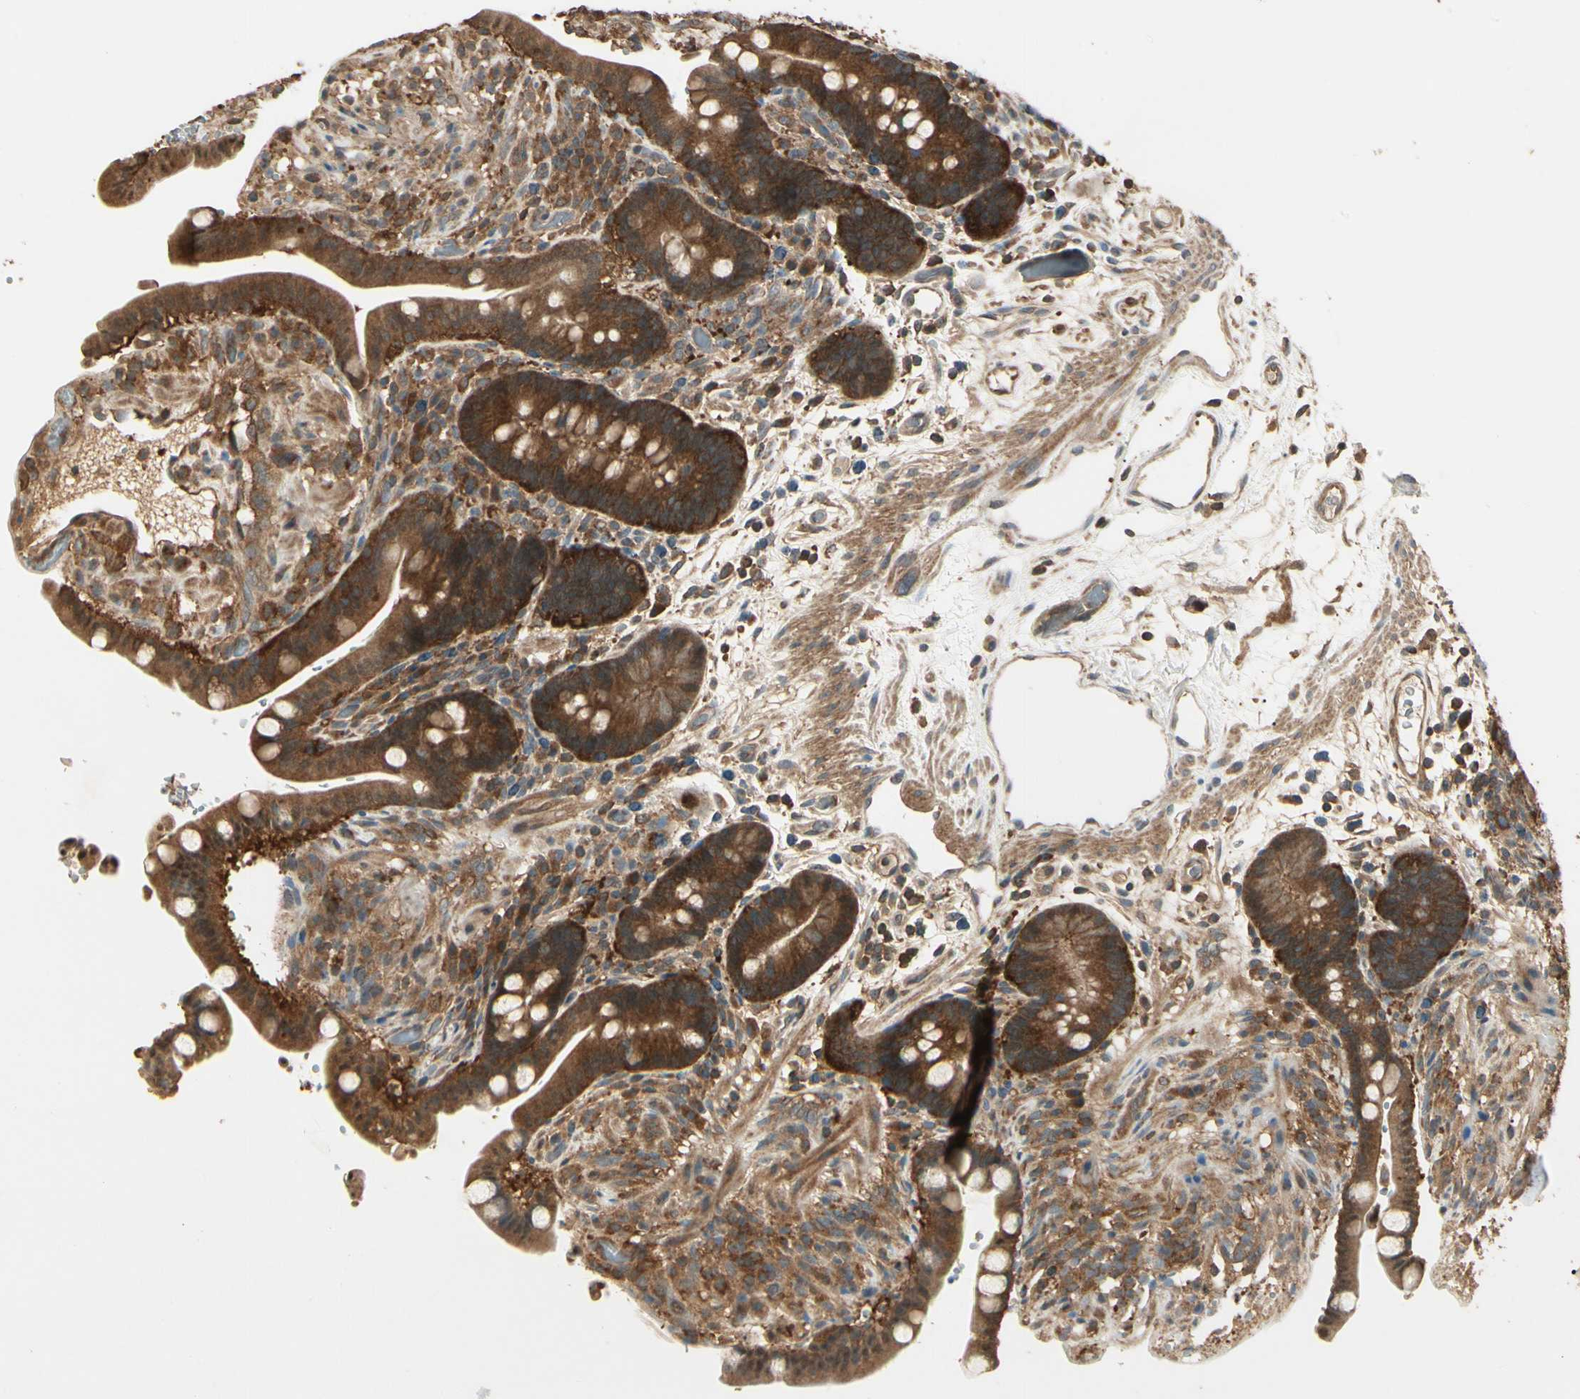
{"staining": {"intensity": "moderate", "quantity": "25%-75%", "location": "cytoplasmic/membranous"}, "tissue": "colon", "cell_type": "Endothelial cells", "image_type": "normal", "snomed": [{"axis": "morphology", "description": "Normal tissue, NOS"}, {"axis": "topography", "description": "Colon"}], "caption": "Protein expression analysis of benign human colon reveals moderate cytoplasmic/membranous staining in about 25%-75% of endothelial cells.", "gene": "CCT7", "patient": {"sex": "male", "age": 73}}